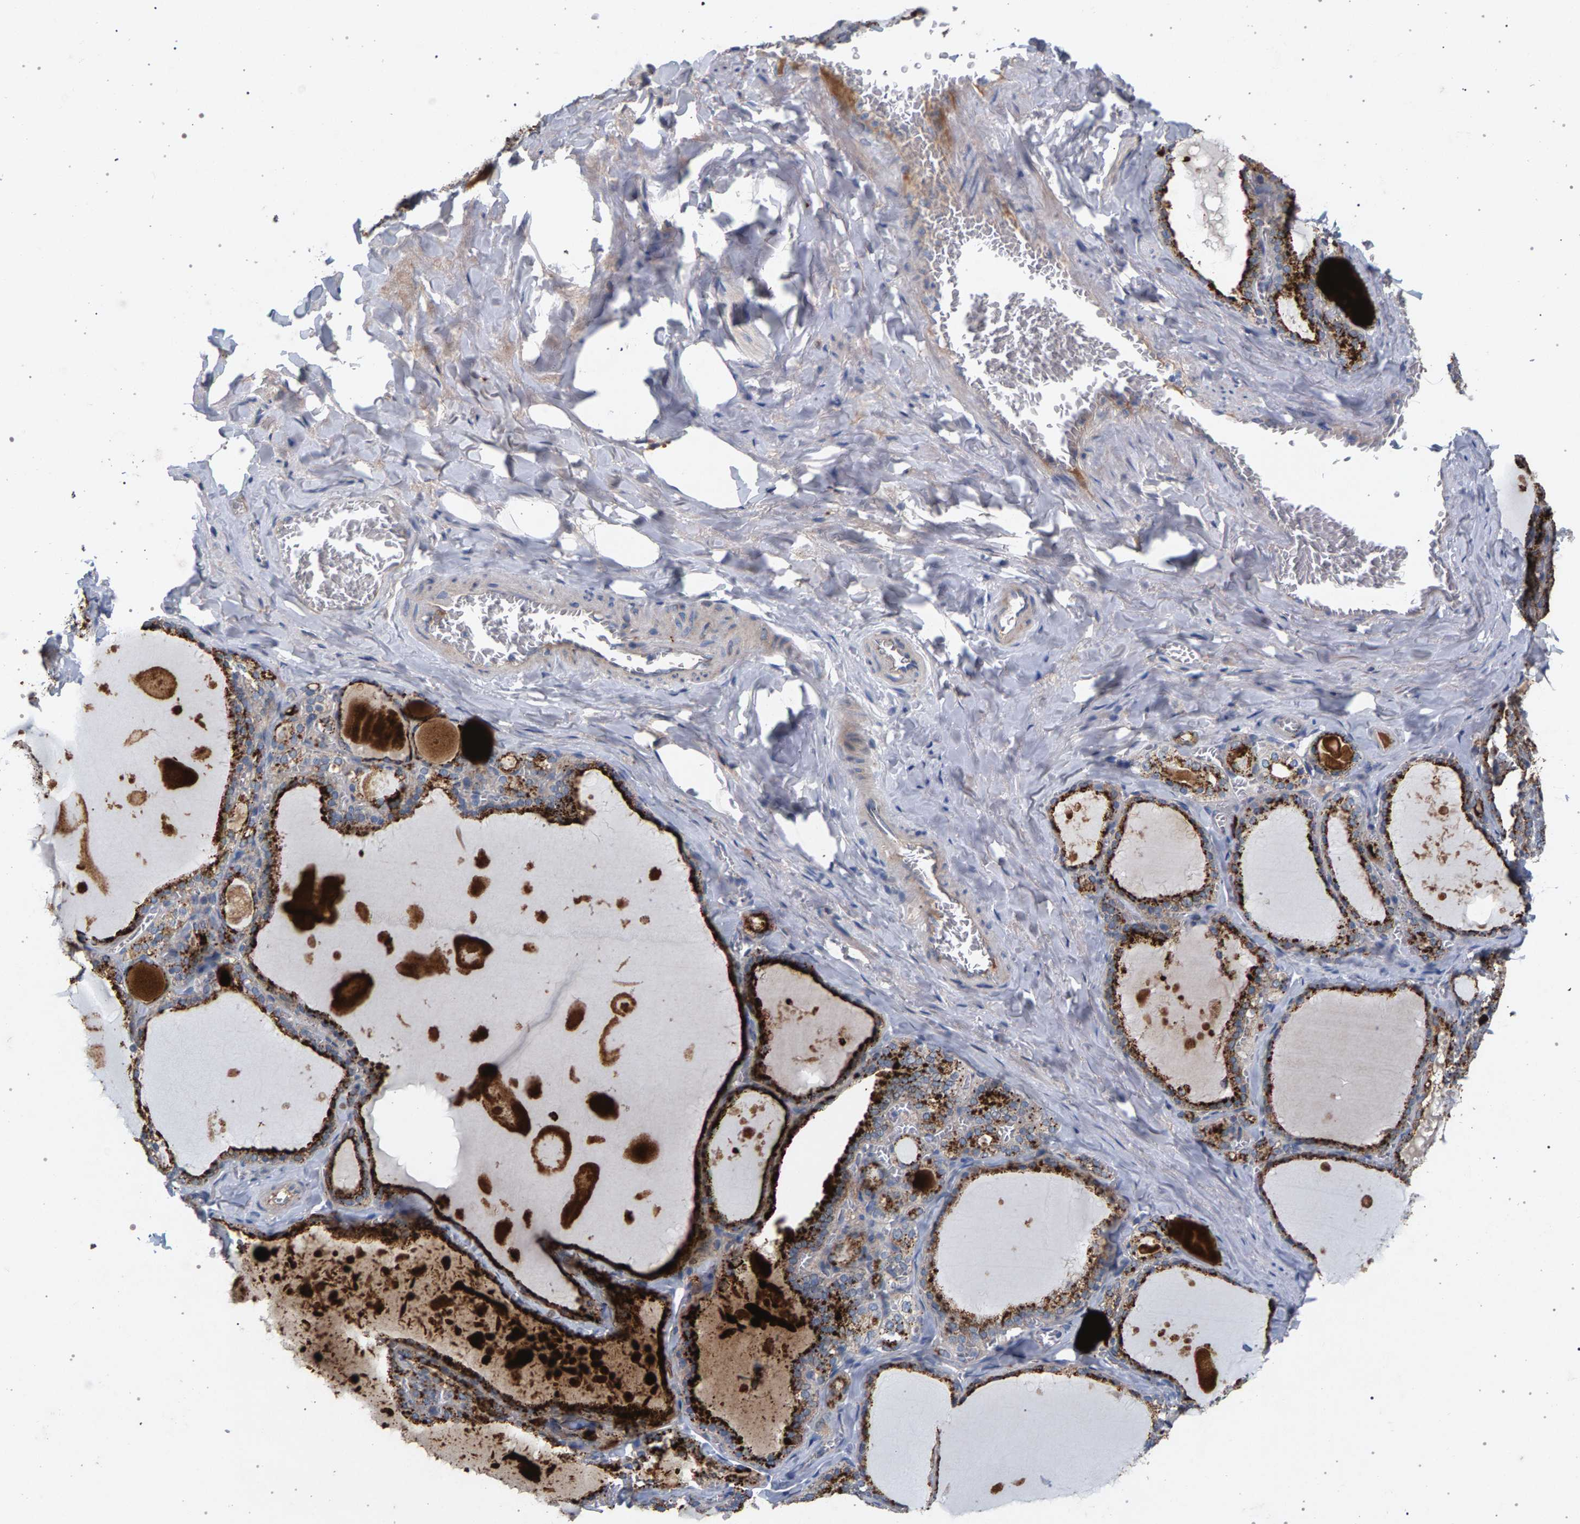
{"staining": {"intensity": "strong", "quantity": ">75%", "location": "cytoplasmic/membranous"}, "tissue": "thyroid gland", "cell_type": "Glandular cells", "image_type": "normal", "snomed": [{"axis": "morphology", "description": "Normal tissue, NOS"}, {"axis": "topography", "description": "Thyroid gland"}], "caption": "A high amount of strong cytoplasmic/membranous staining is seen in approximately >75% of glandular cells in unremarkable thyroid gland.", "gene": "MAMDC2", "patient": {"sex": "male", "age": 56}}